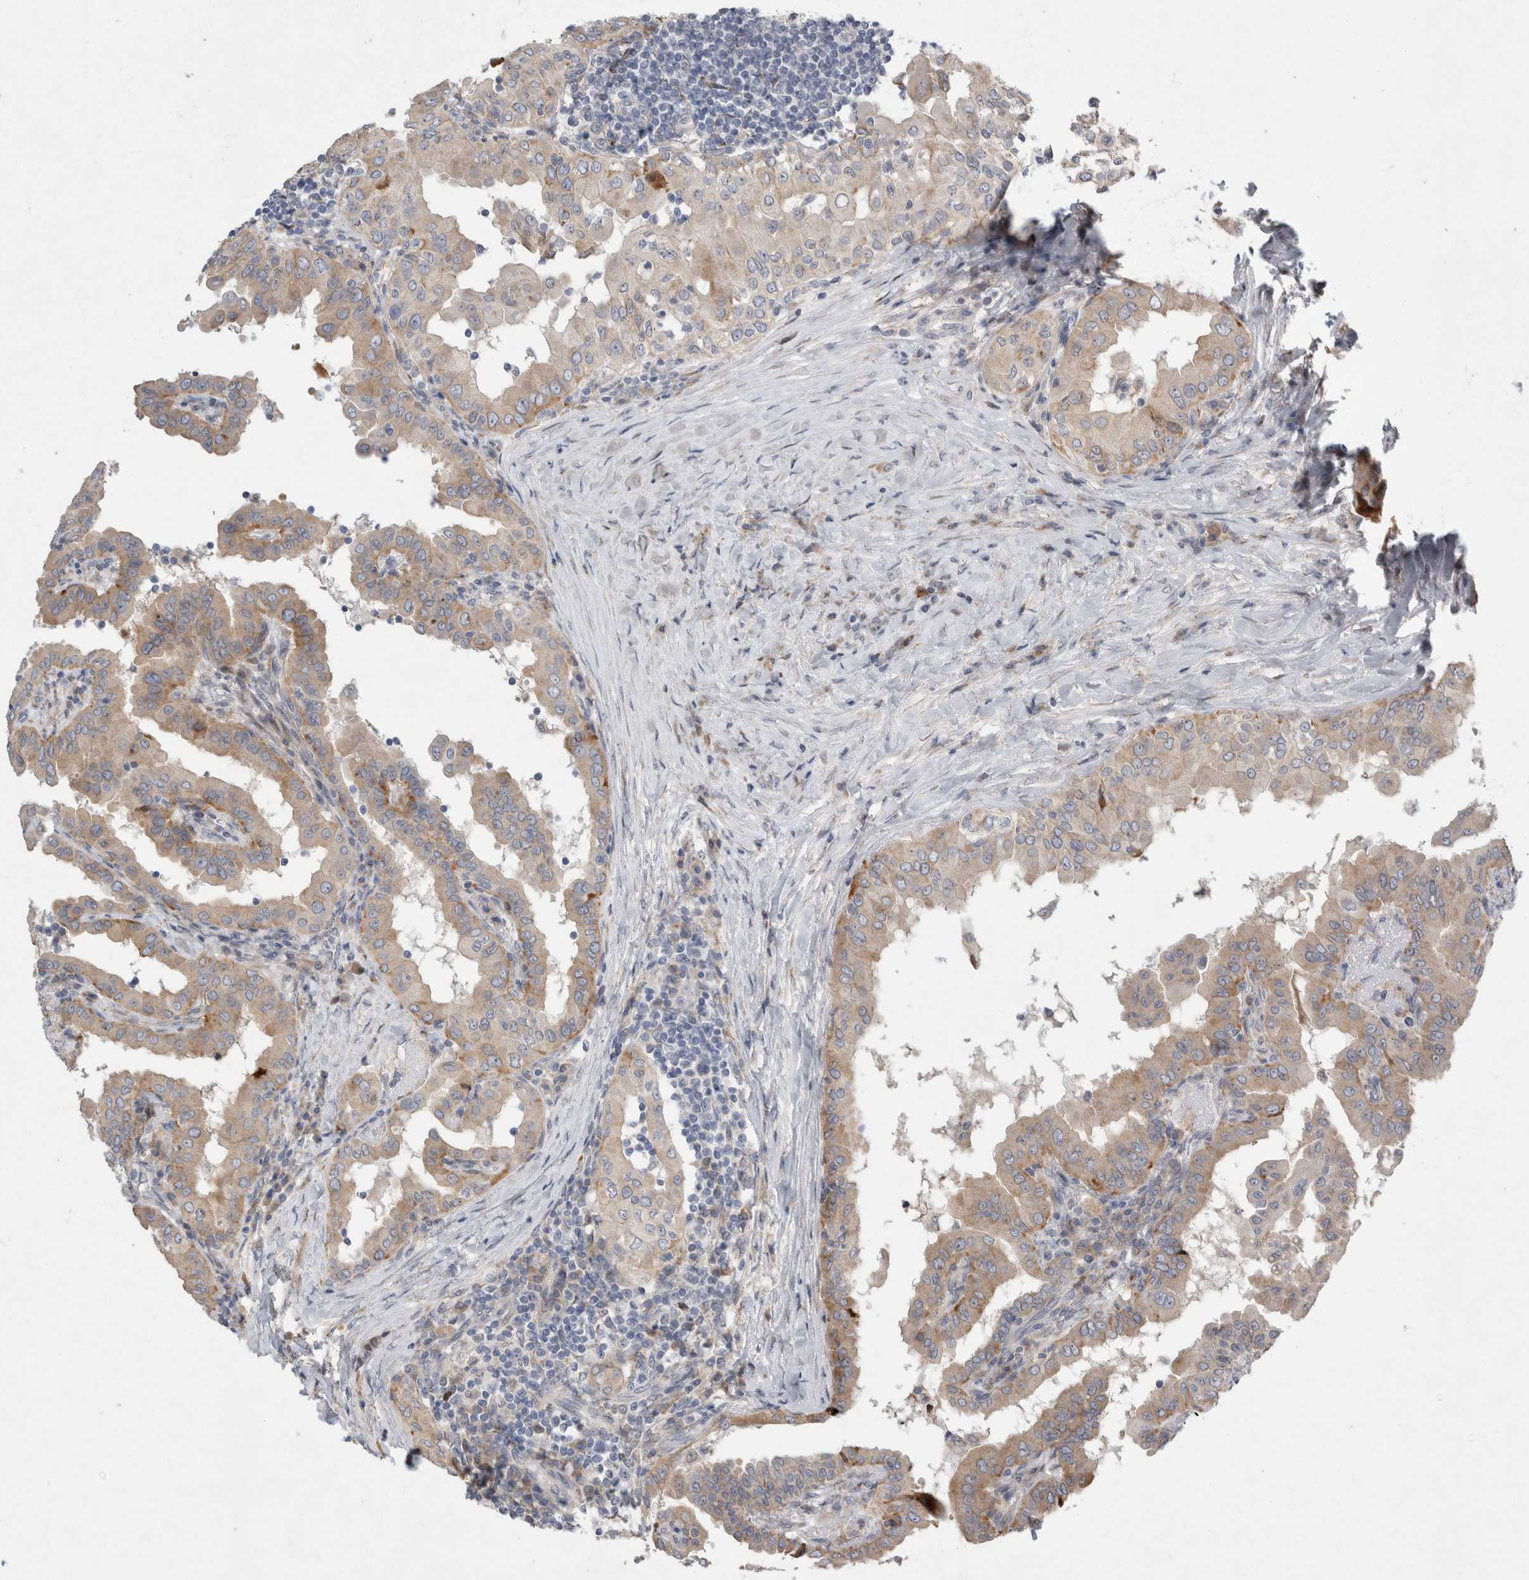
{"staining": {"intensity": "weak", "quantity": ">75%", "location": "cytoplasmic/membranous"}, "tissue": "thyroid cancer", "cell_type": "Tumor cells", "image_type": "cancer", "snomed": [{"axis": "morphology", "description": "Papillary adenocarcinoma, NOS"}, {"axis": "topography", "description": "Thyroid gland"}], "caption": "Immunohistochemical staining of human thyroid papillary adenocarcinoma demonstrates low levels of weak cytoplasmic/membranous protein expression in approximately >75% of tumor cells. The protein is shown in brown color, while the nuclei are stained blue.", "gene": "TRMT9B", "patient": {"sex": "male", "age": 33}}